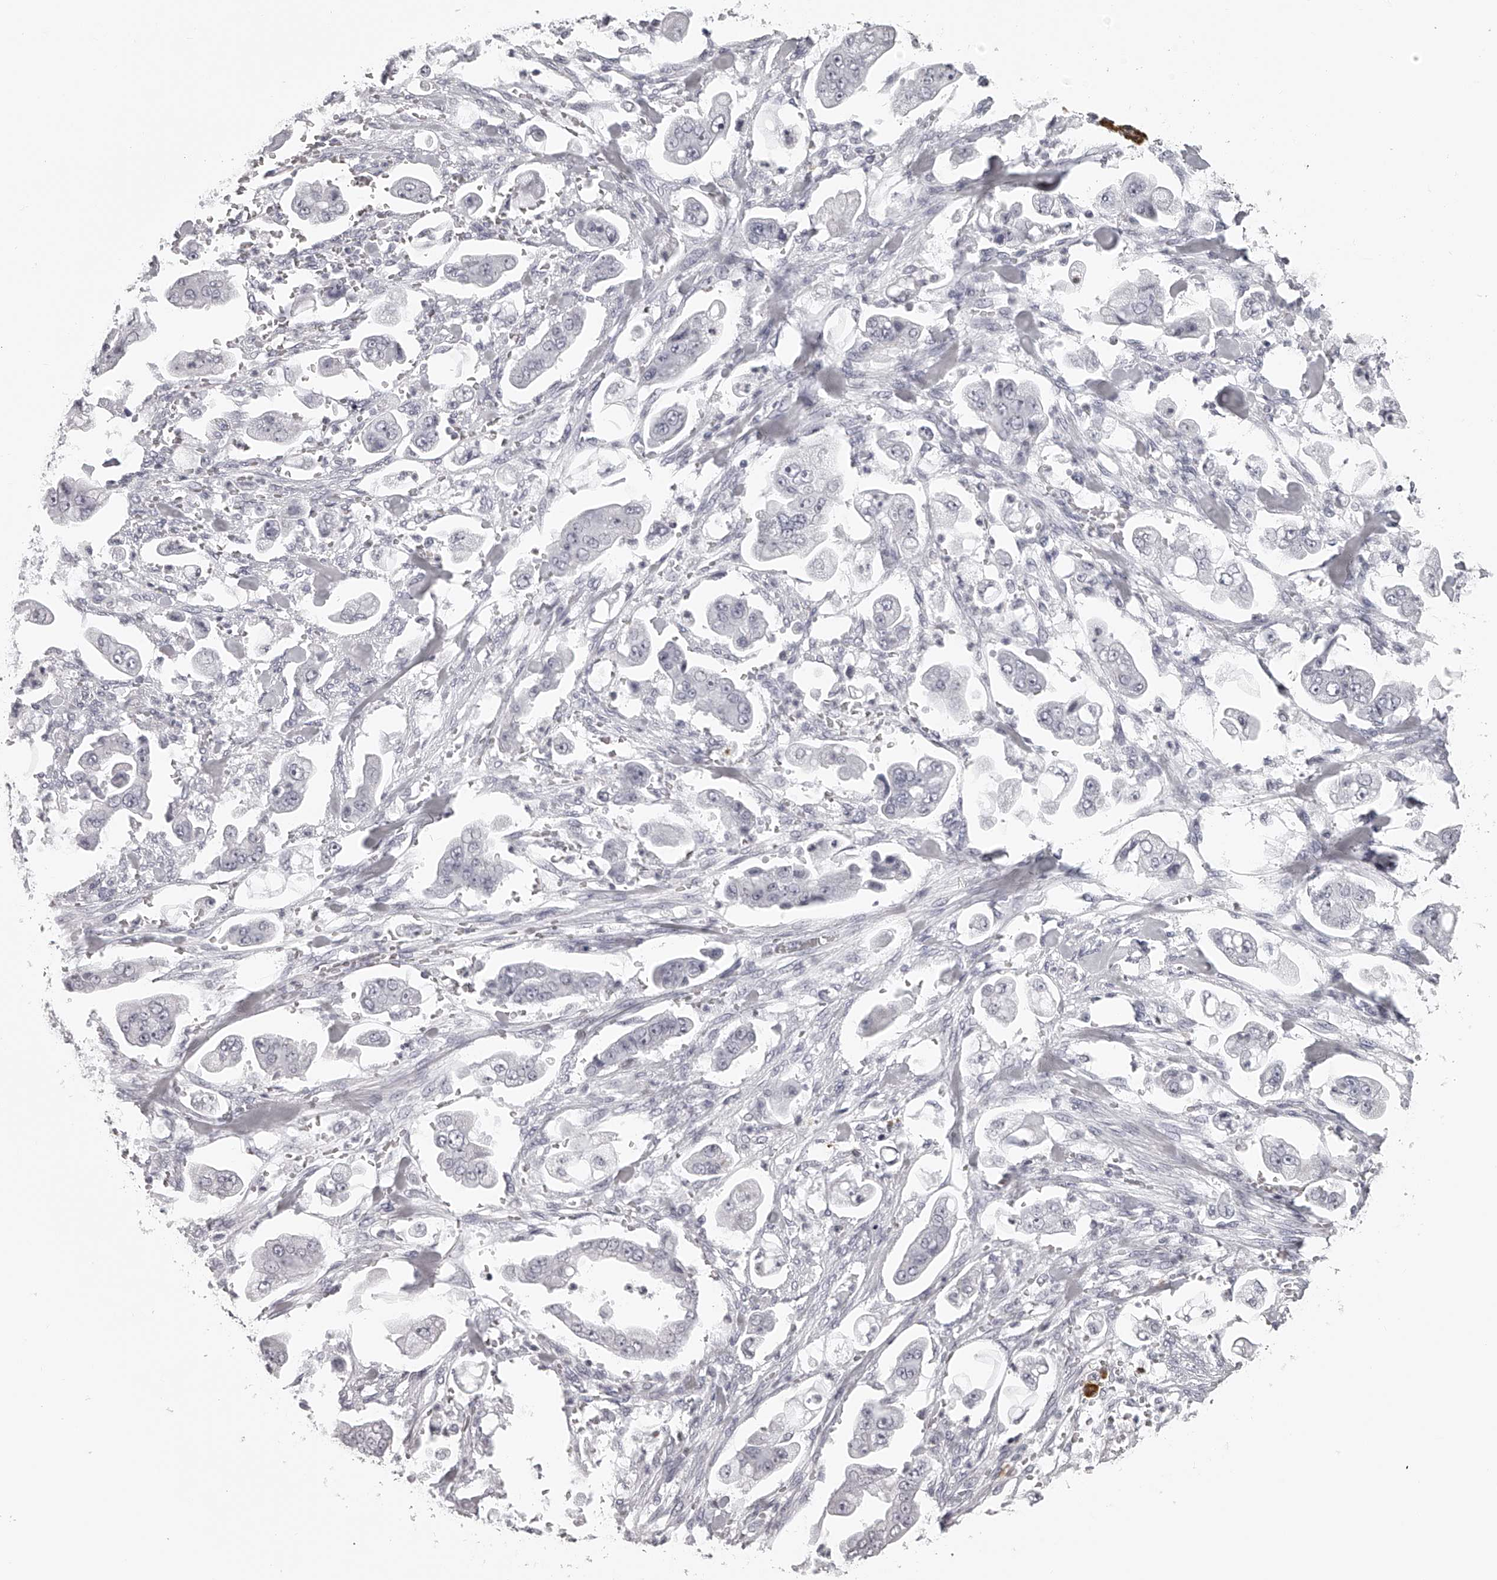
{"staining": {"intensity": "negative", "quantity": "none", "location": "none"}, "tissue": "stomach cancer", "cell_type": "Tumor cells", "image_type": "cancer", "snomed": [{"axis": "morphology", "description": "Adenocarcinoma, NOS"}, {"axis": "topography", "description": "Stomach"}], "caption": "The photomicrograph reveals no significant staining in tumor cells of stomach cancer.", "gene": "SEC11C", "patient": {"sex": "male", "age": 62}}